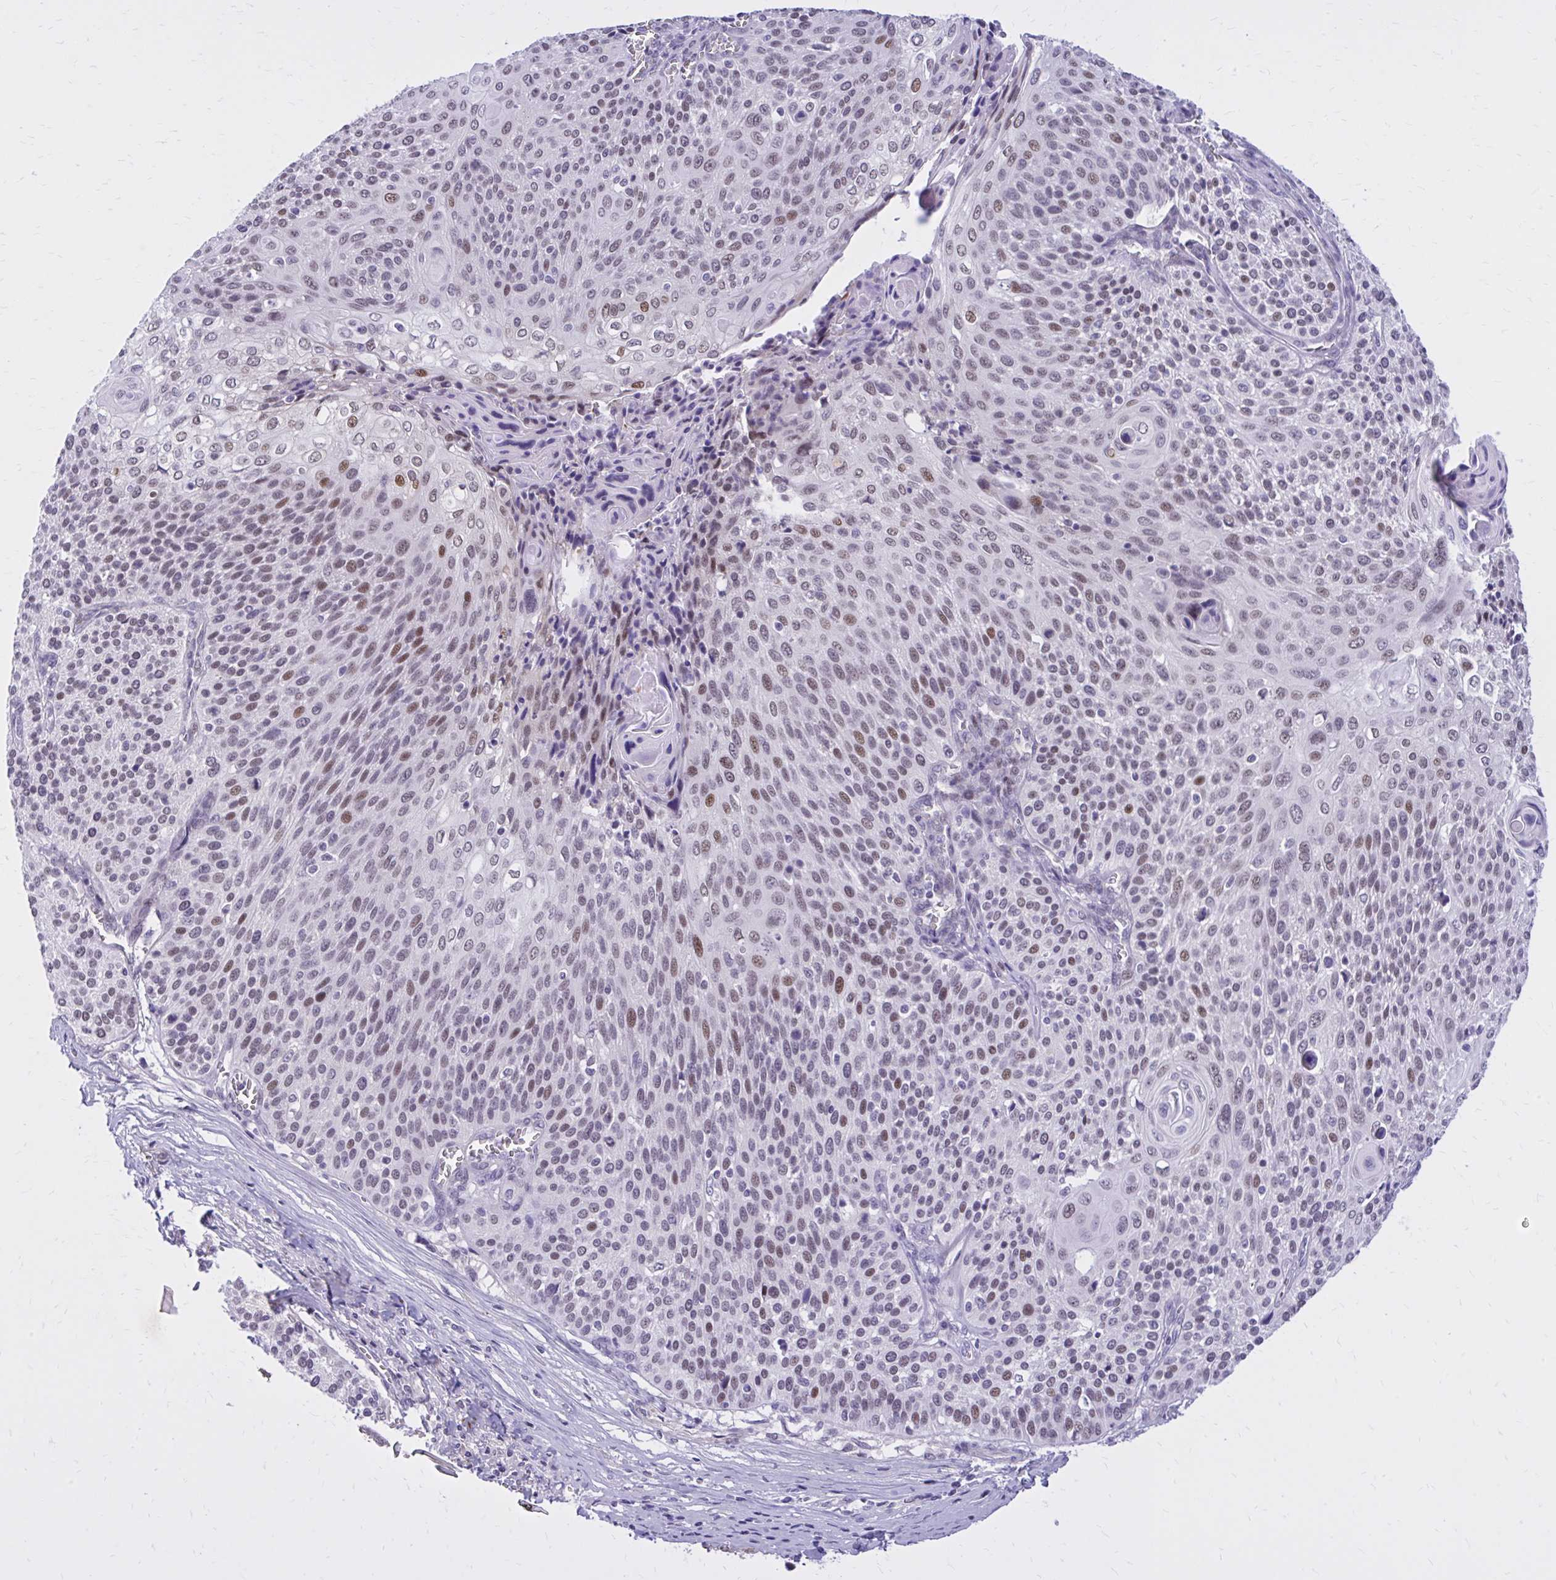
{"staining": {"intensity": "moderate", "quantity": "25%-75%", "location": "nuclear"}, "tissue": "cervical cancer", "cell_type": "Tumor cells", "image_type": "cancer", "snomed": [{"axis": "morphology", "description": "Squamous cell carcinoma, NOS"}, {"axis": "topography", "description": "Cervix"}], "caption": "About 25%-75% of tumor cells in squamous cell carcinoma (cervical) show moderate nuclear protein staining as visualized by brown immunohistochemical staining.", "gene": "ZBTB25", "patient": {"sex": "female", "age": 31}}